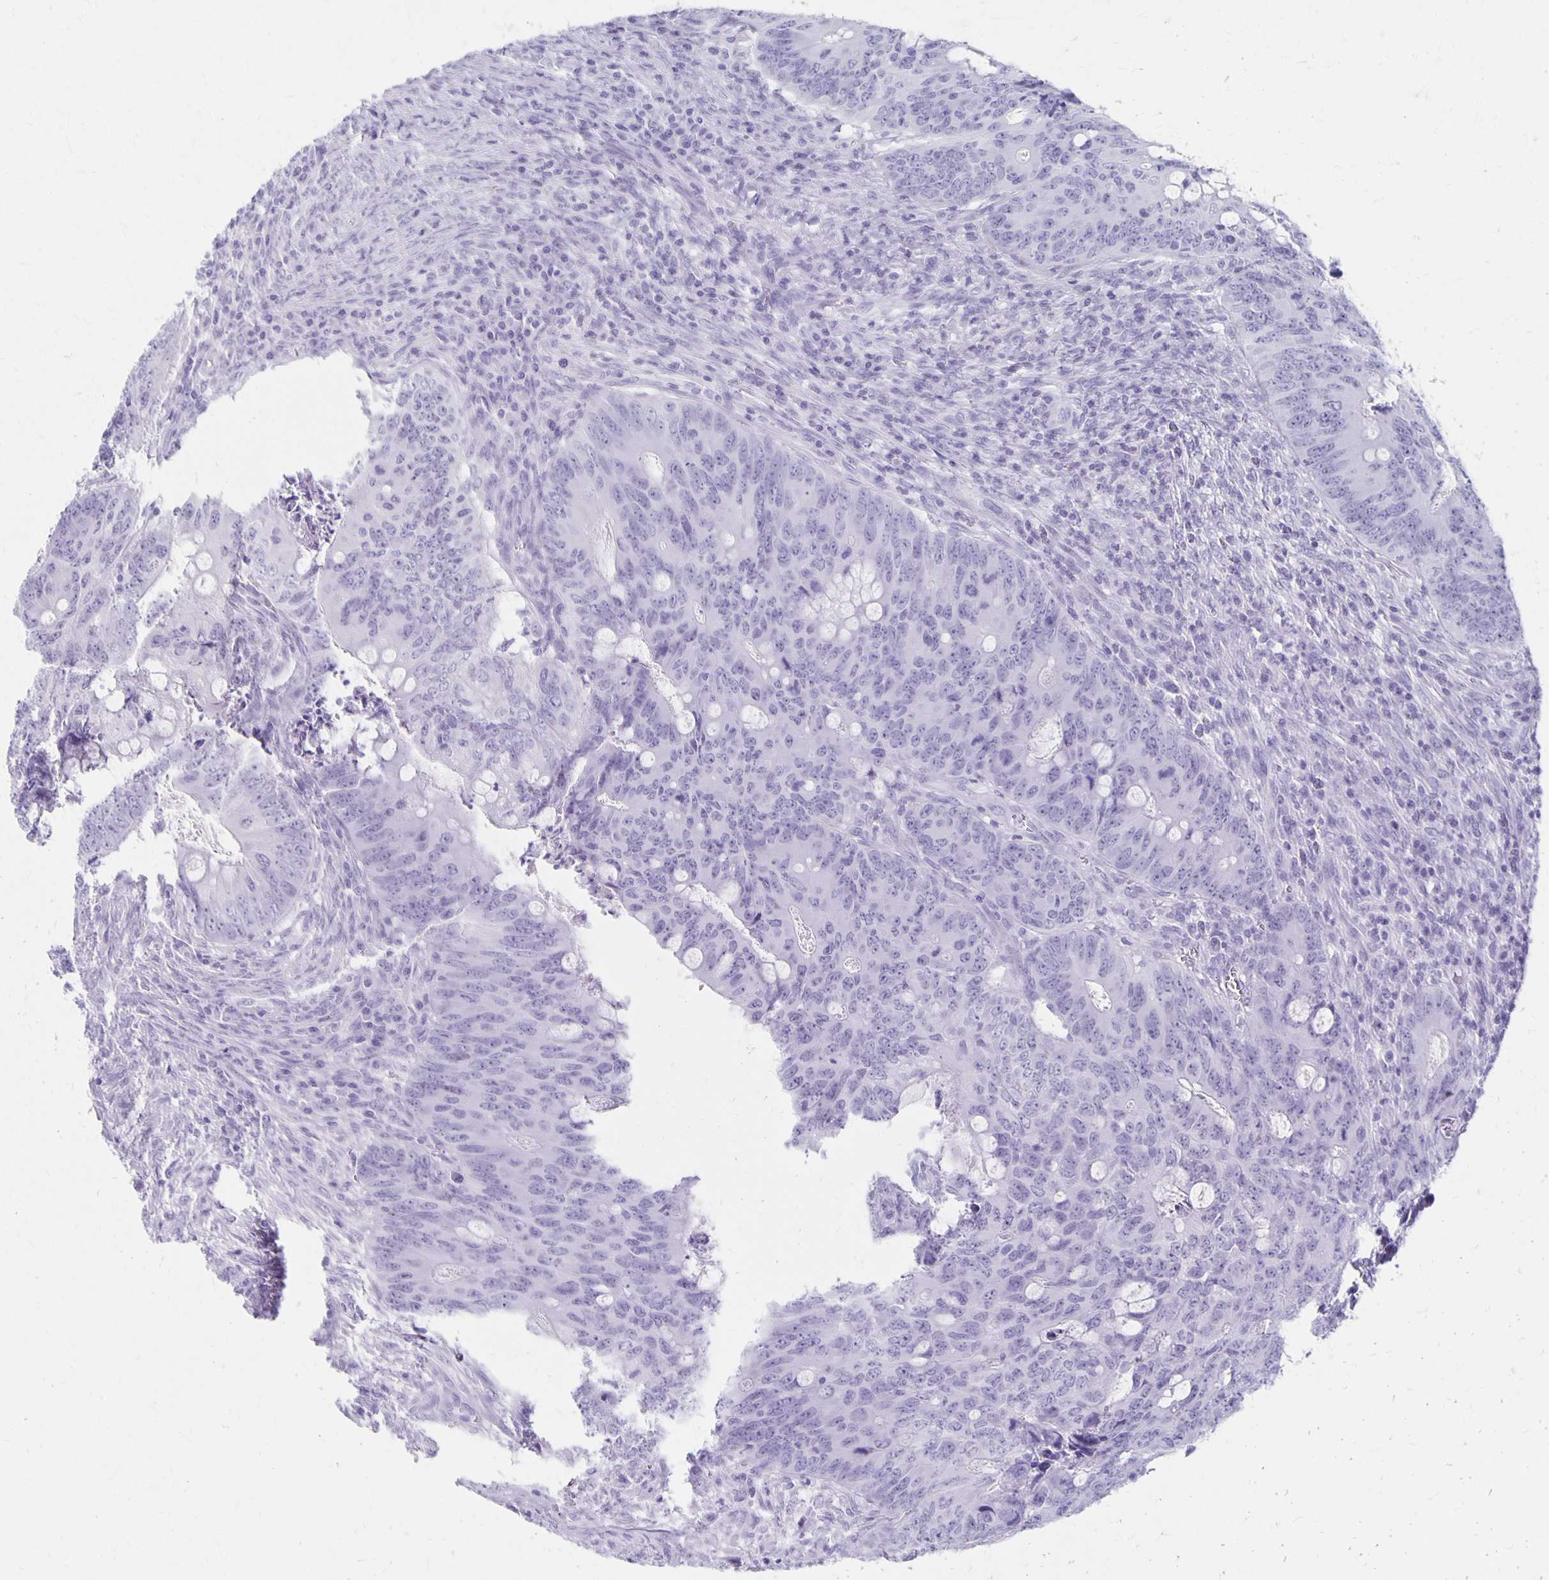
{"staining": {"intensity": "negative", "quantity": "none", "location": "none"}, "tissue": "colorectal cancer", "cell_type": "Tumor cells", "image_type": "cancer", "snomed": [{"axis": "morphology", "description": "Adenocarcinoma, NOS"}, {"axis": "topography", "description": "Colon"}], "caption": "The photomicrograph reveals no staining of tumor cells in colorectal cancer.", "gene": "MAGEC2", "patient": {"sex": "female", "age": 74}}